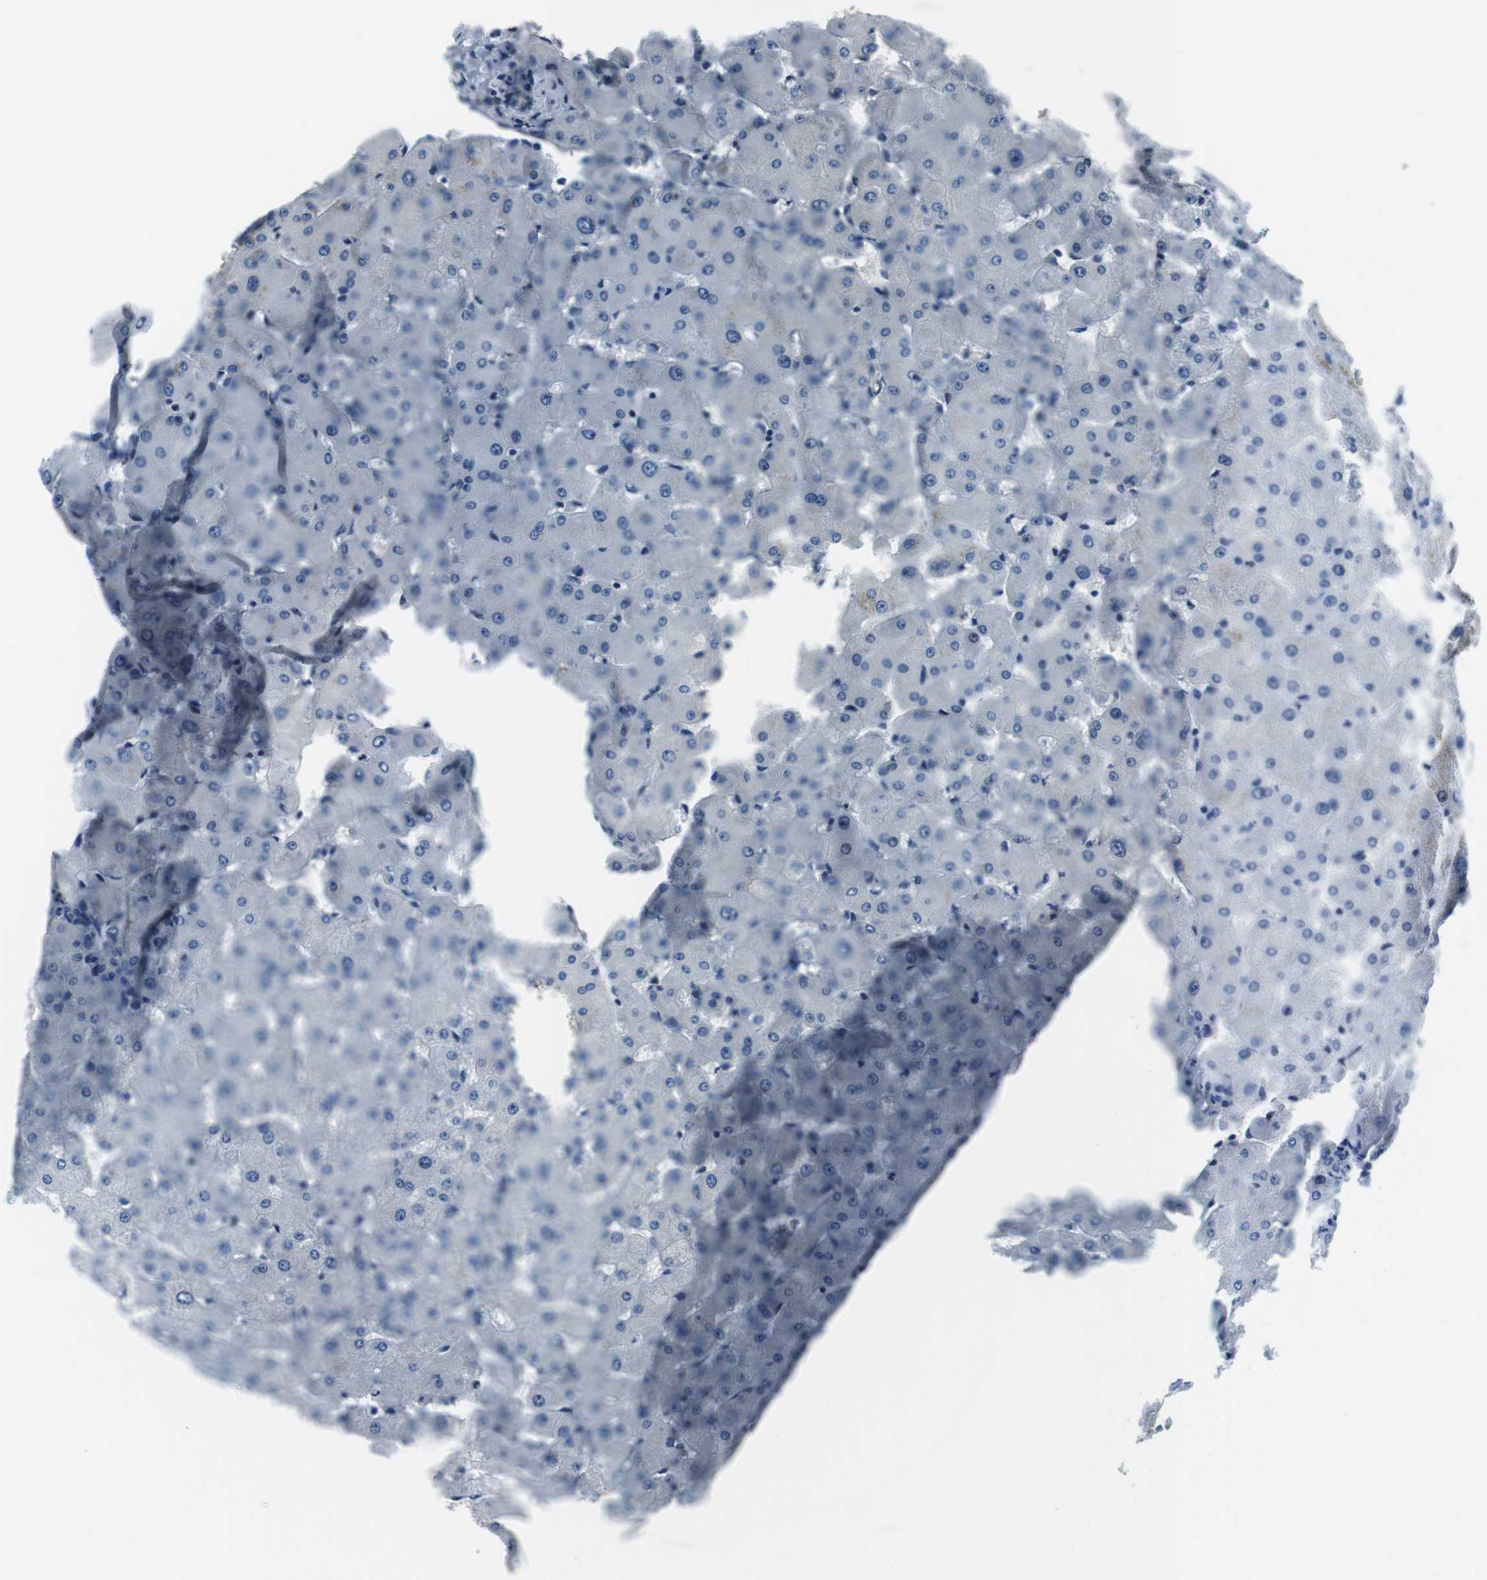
{"staining": {"intensity": "weak", "quantity": "<25%", "location": "cytoplasmic/membranous"}, "tissue": "liver", "cell_type": "Hepatocytes", "image_type": "normal", "snomed": [{"axis": "morphology", "description": "Normal tissue, NOS"}, {"axis": "topography", "description": "Liver"}], "caption": "There is no significant positivity in hepatocytes of liver. (DAB immunohistochemistry with hematoxylin counter stain).", "gene": "KCNJ5", "patient": {"sex": "female", "age": 63}}